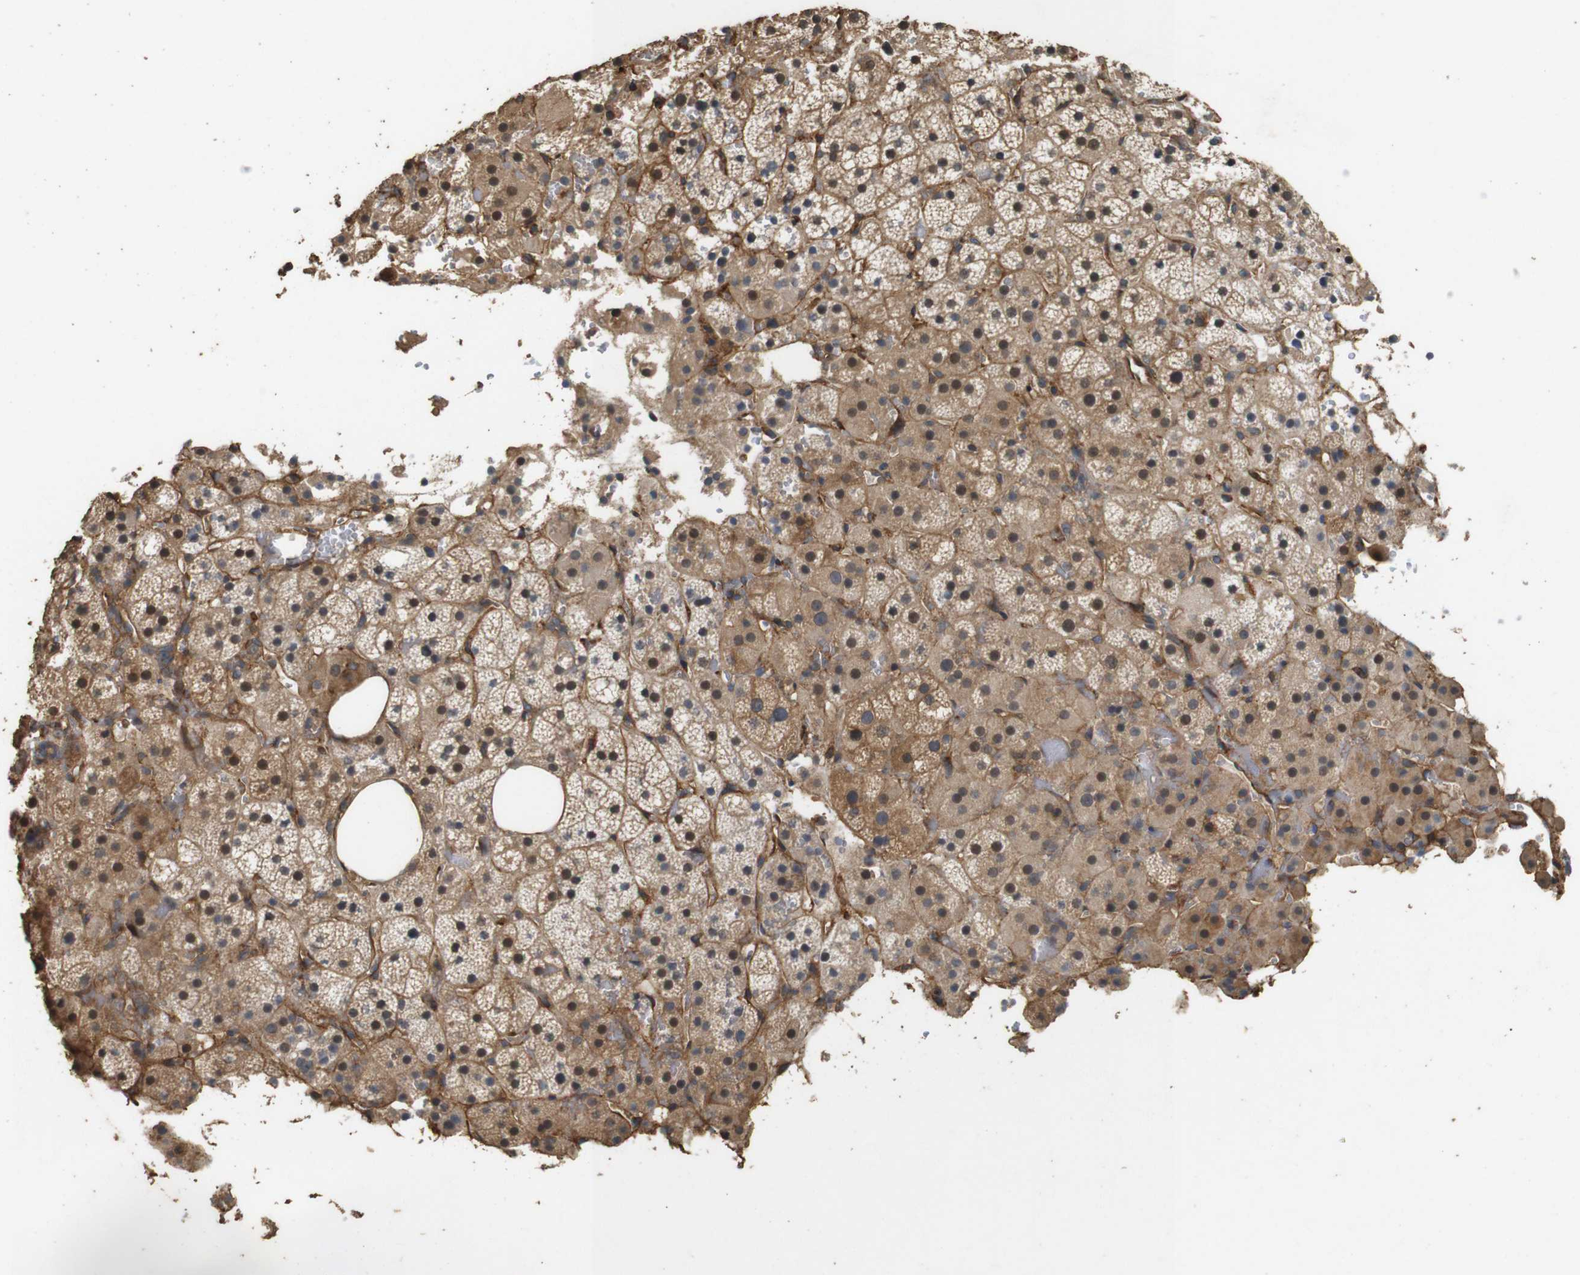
{"staining": {"intensity": "moderate", "quantity": ">75%", "location": "cytoplasmic/membranous"}, "tissue": "adrenal gland", "cell_type": "Glandular cells", "image_type": "normal", "snomed": [{"axis": "morphology", "description": "Normal tissue, NOS"}, {"axis": "topography", "description": "Adrenal gland"}], "caption": "Glandular cells display medium levels of moderate cytoplasmic/membranous staining in about >75% of cells in normal human adrenal gland. Using DAB (3,3'-diaminobenzidine) (brown) and hematoxylin (blue) stains, captured at high magnification using brightfield microscopy.", "gene": "CNPY4", "patient": {"sex": "female", "age": 59}}